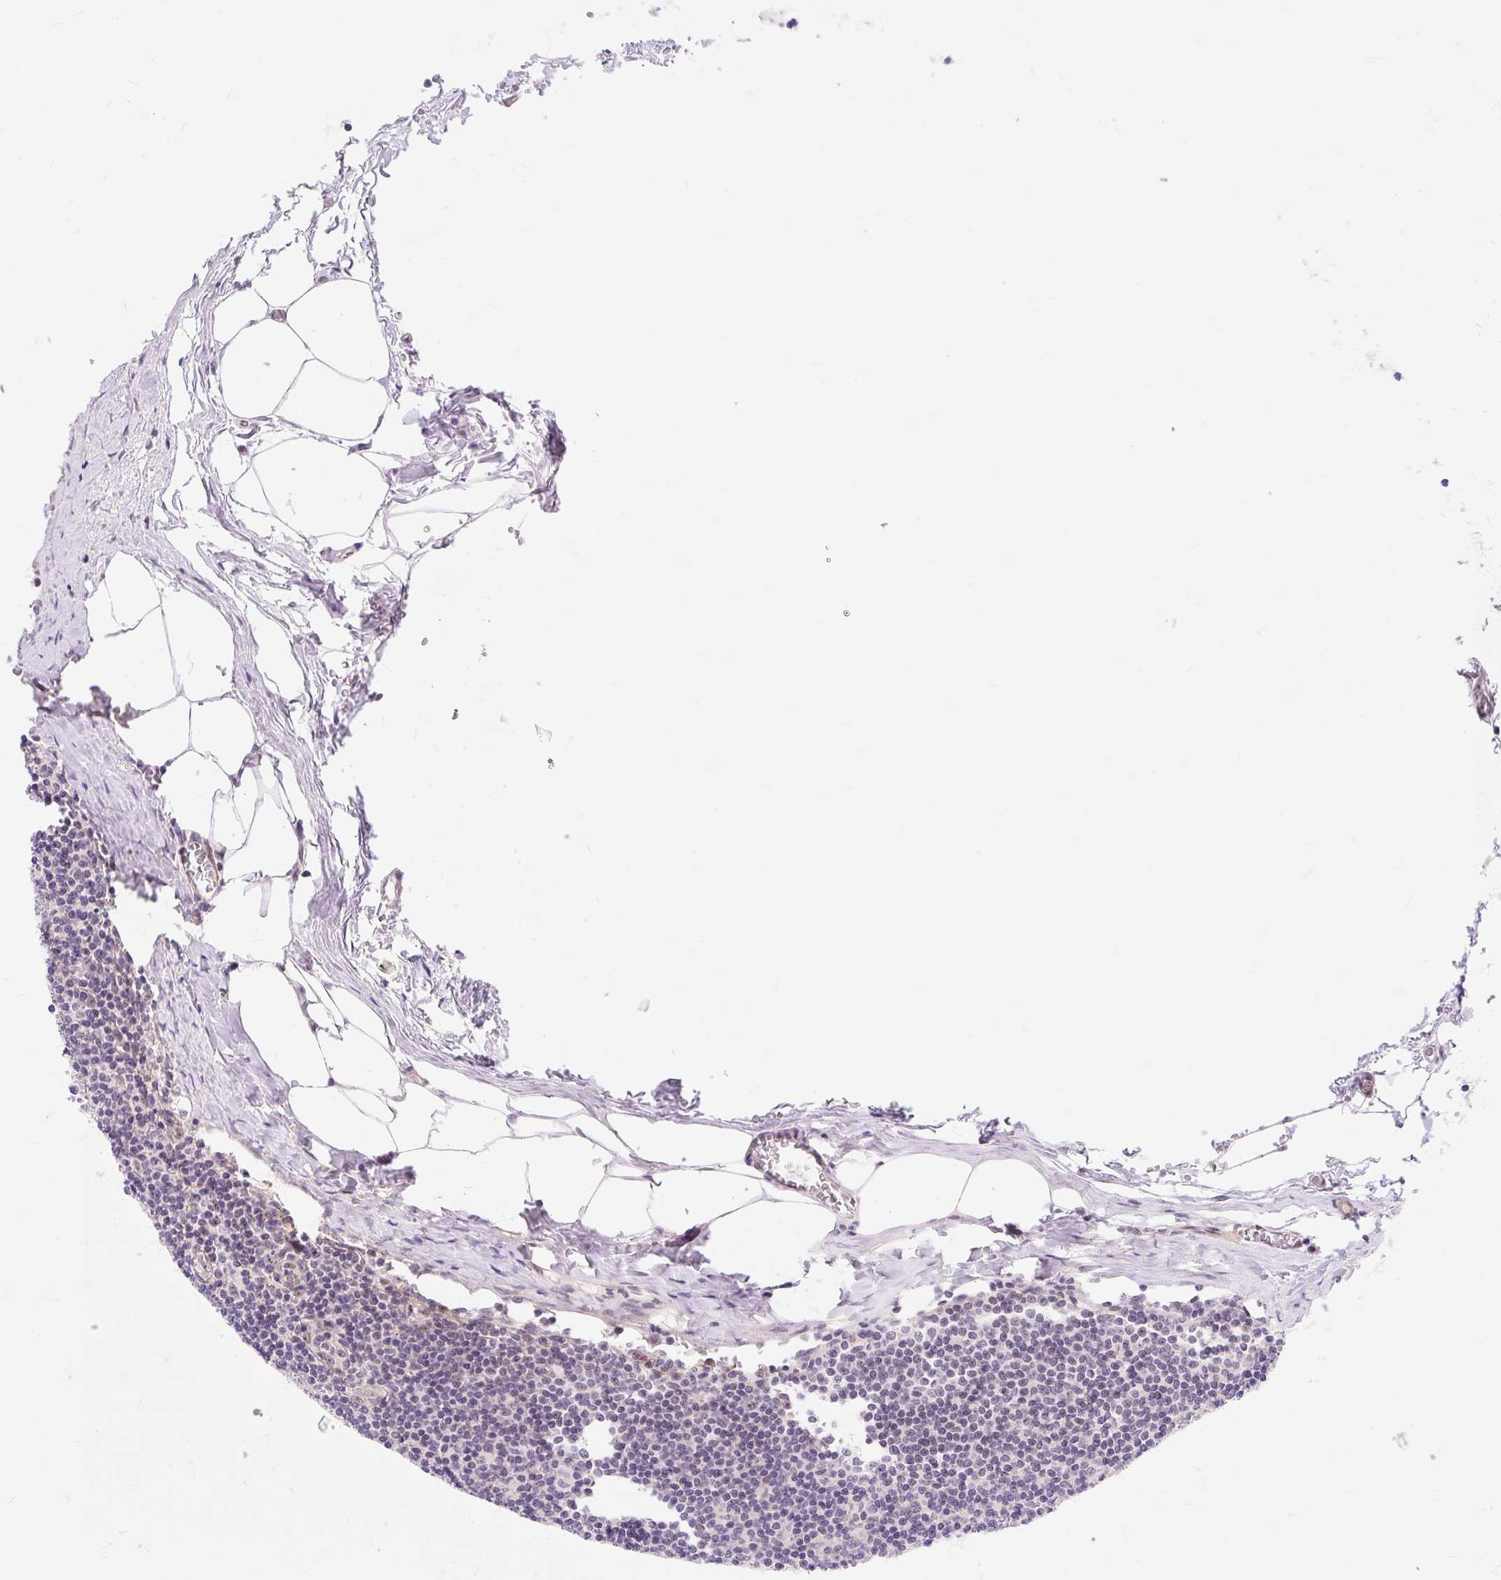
{"staining": {"intensity": "negative", "quantity": "none", "location": "none"}, "tissue": "lymph node", "cell_type": "Germinal center cells", "image_type": "normal", "snomed": [{"axis": "morphology", "description": "Normal tissue, NOS"}, {"axis": "topography", "description": "Lymph node"}], "caption": "Histopathology image shows no protein expression in germinal center cells of unremarkable lymph node. (DAB (3,3'-diaminobenzidine) IHC visualized using brightfield microscopy, high magnification).", "gene": "OBP2A", "patient": {"sex": "female", "age": 59}}